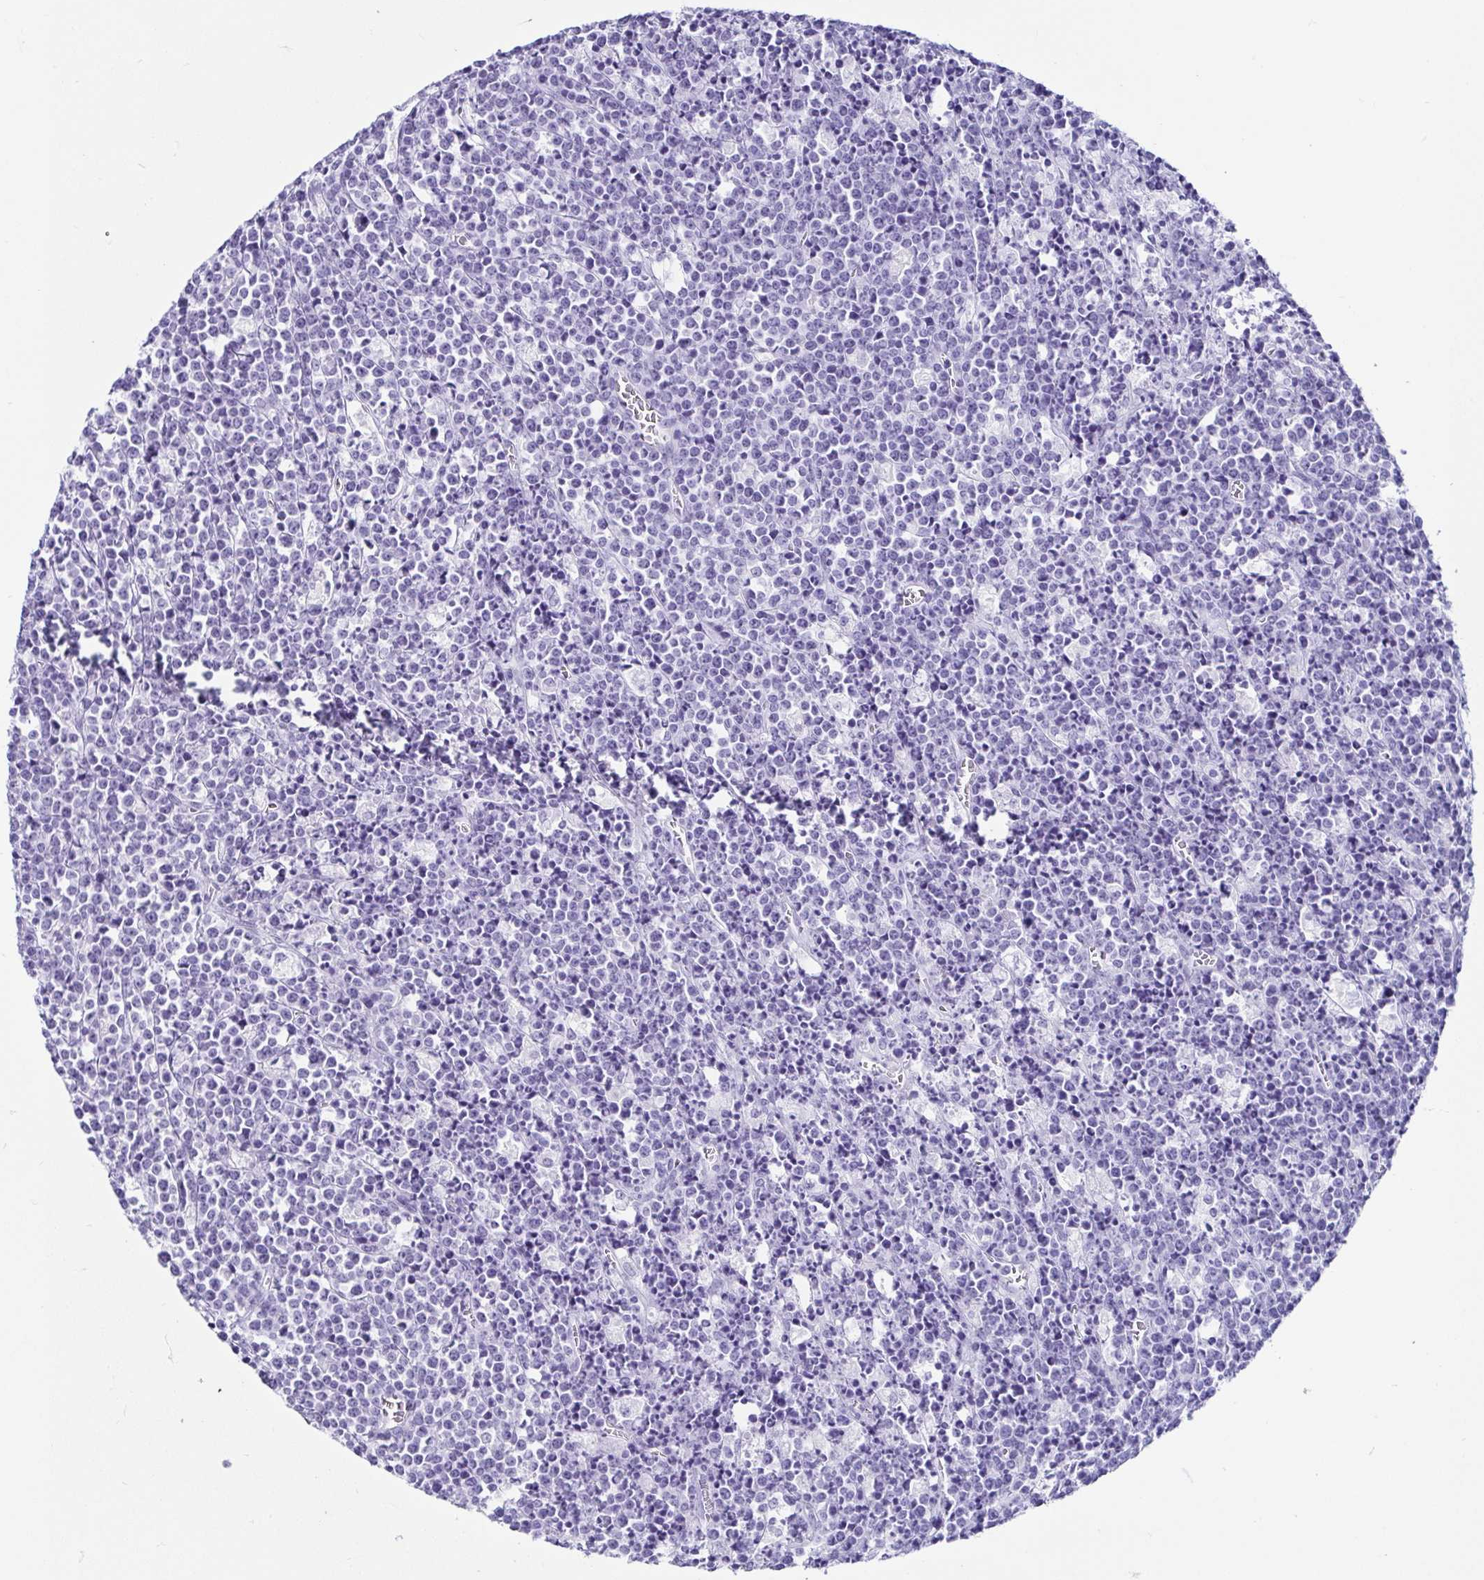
{"staining": {"intensity": "negative", "quantity": "none", "location": "none"}, "tissue": "lymphoma", "cell_type": "Tumor cells", "image_type": "cancer", "snomed": [{"axis": "morphology", "description": "Malignant lymphoma, non-Hodgkin's type, High grade"}, {"axis": "topography", "description": "Ovary"}], "caption": "Immunohistochemical staining of lymphoma reveals no significant expression in tumor cells.", "gene": "CD164L2", "patient": {"sex": "female", "age": 56}}